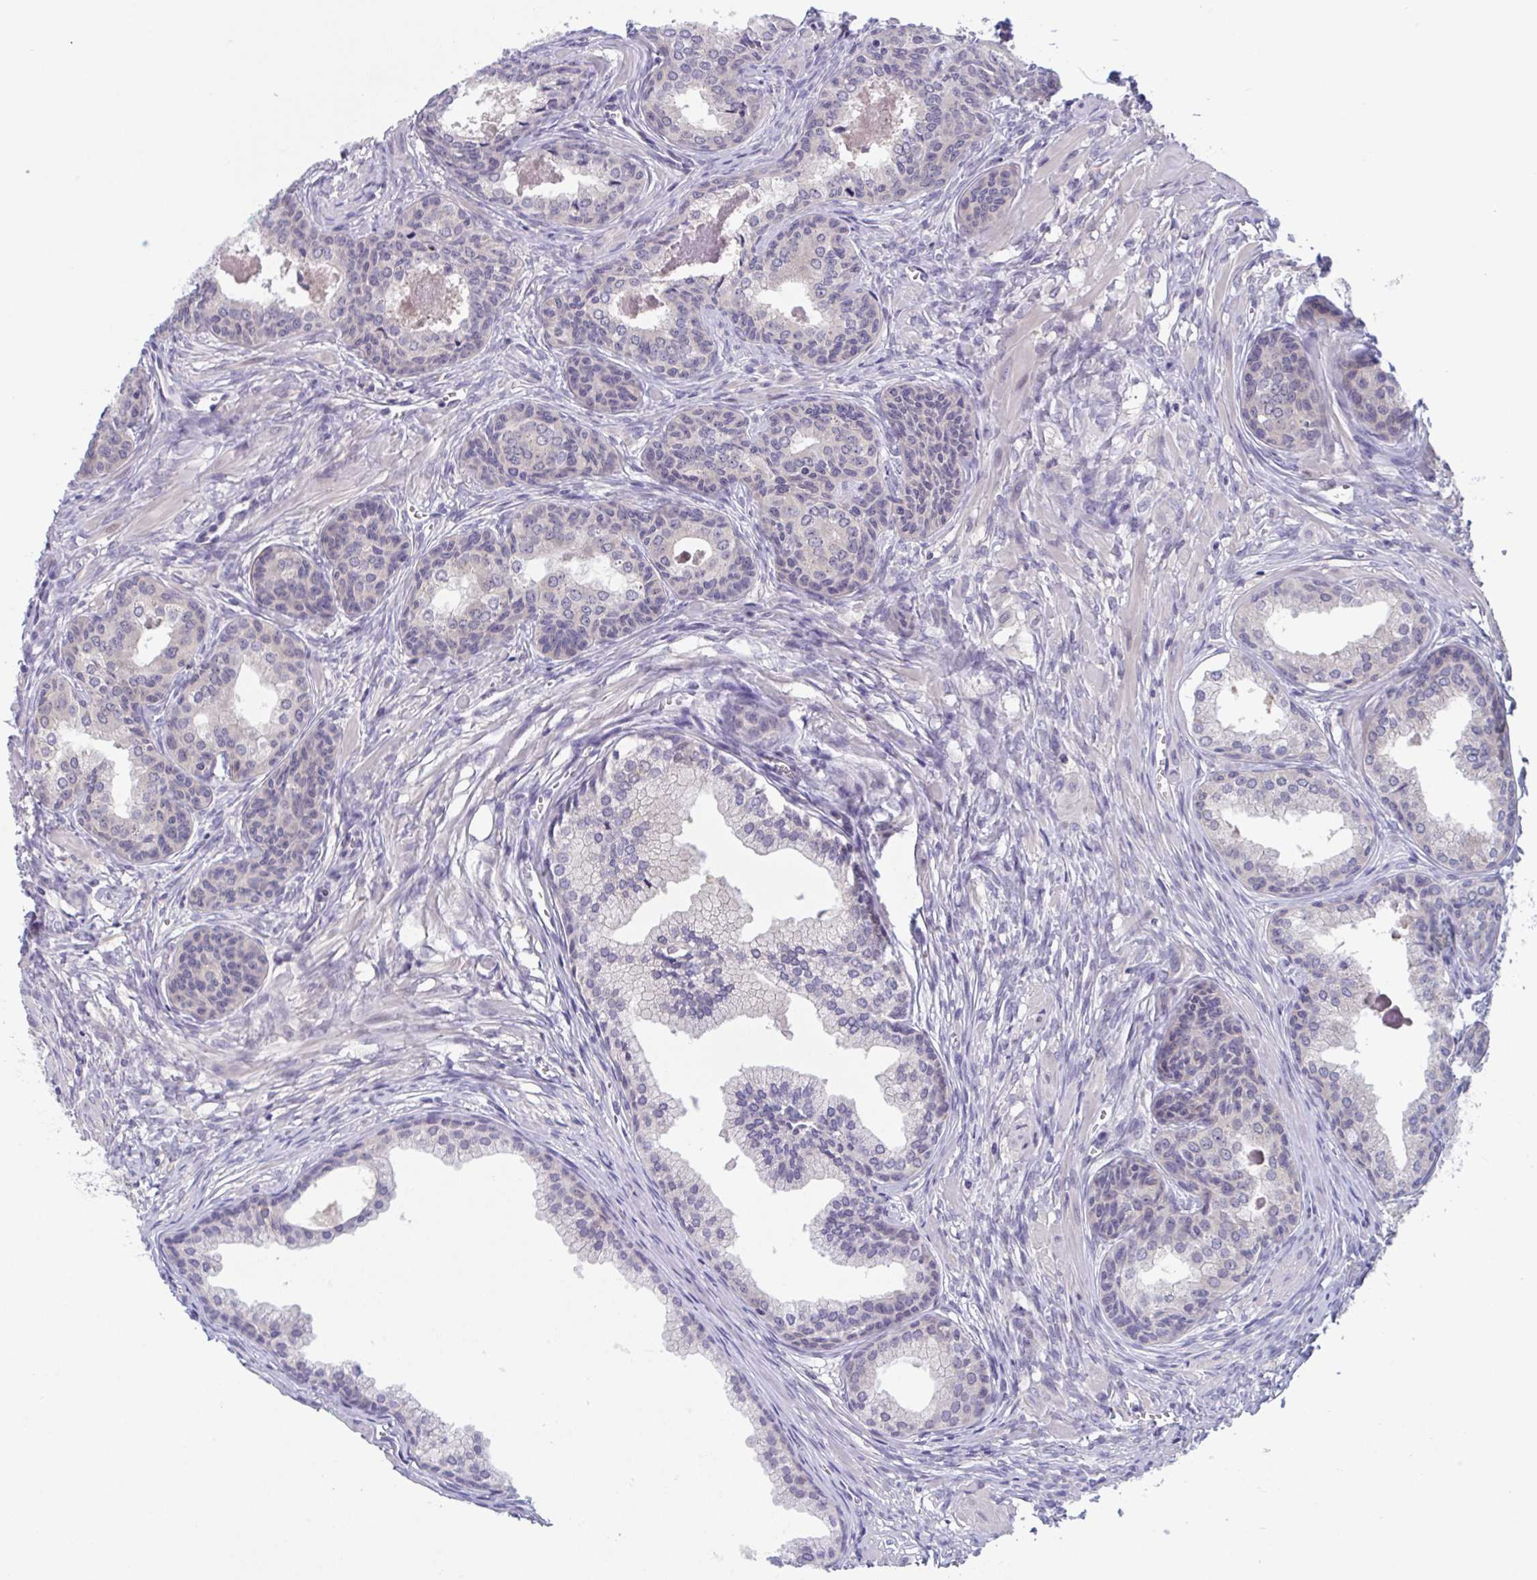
{"staining": {"intensity": "negative", "quantity": "none", "location": "none"}, "tissue": "prostate cancer", "cell_type": "Tumor cells", "image_type": "cancer", "snomed": [{"axis": "morphology", "description": "Adenocarcinoma, High grade"}, {"axis": "topography", "description": "Prostate"}], "caption": "Tumor cells show no significant expression in prostate cancer.", "gene": "RIOK1", "patient": {"sex": "male", "age": 68}}